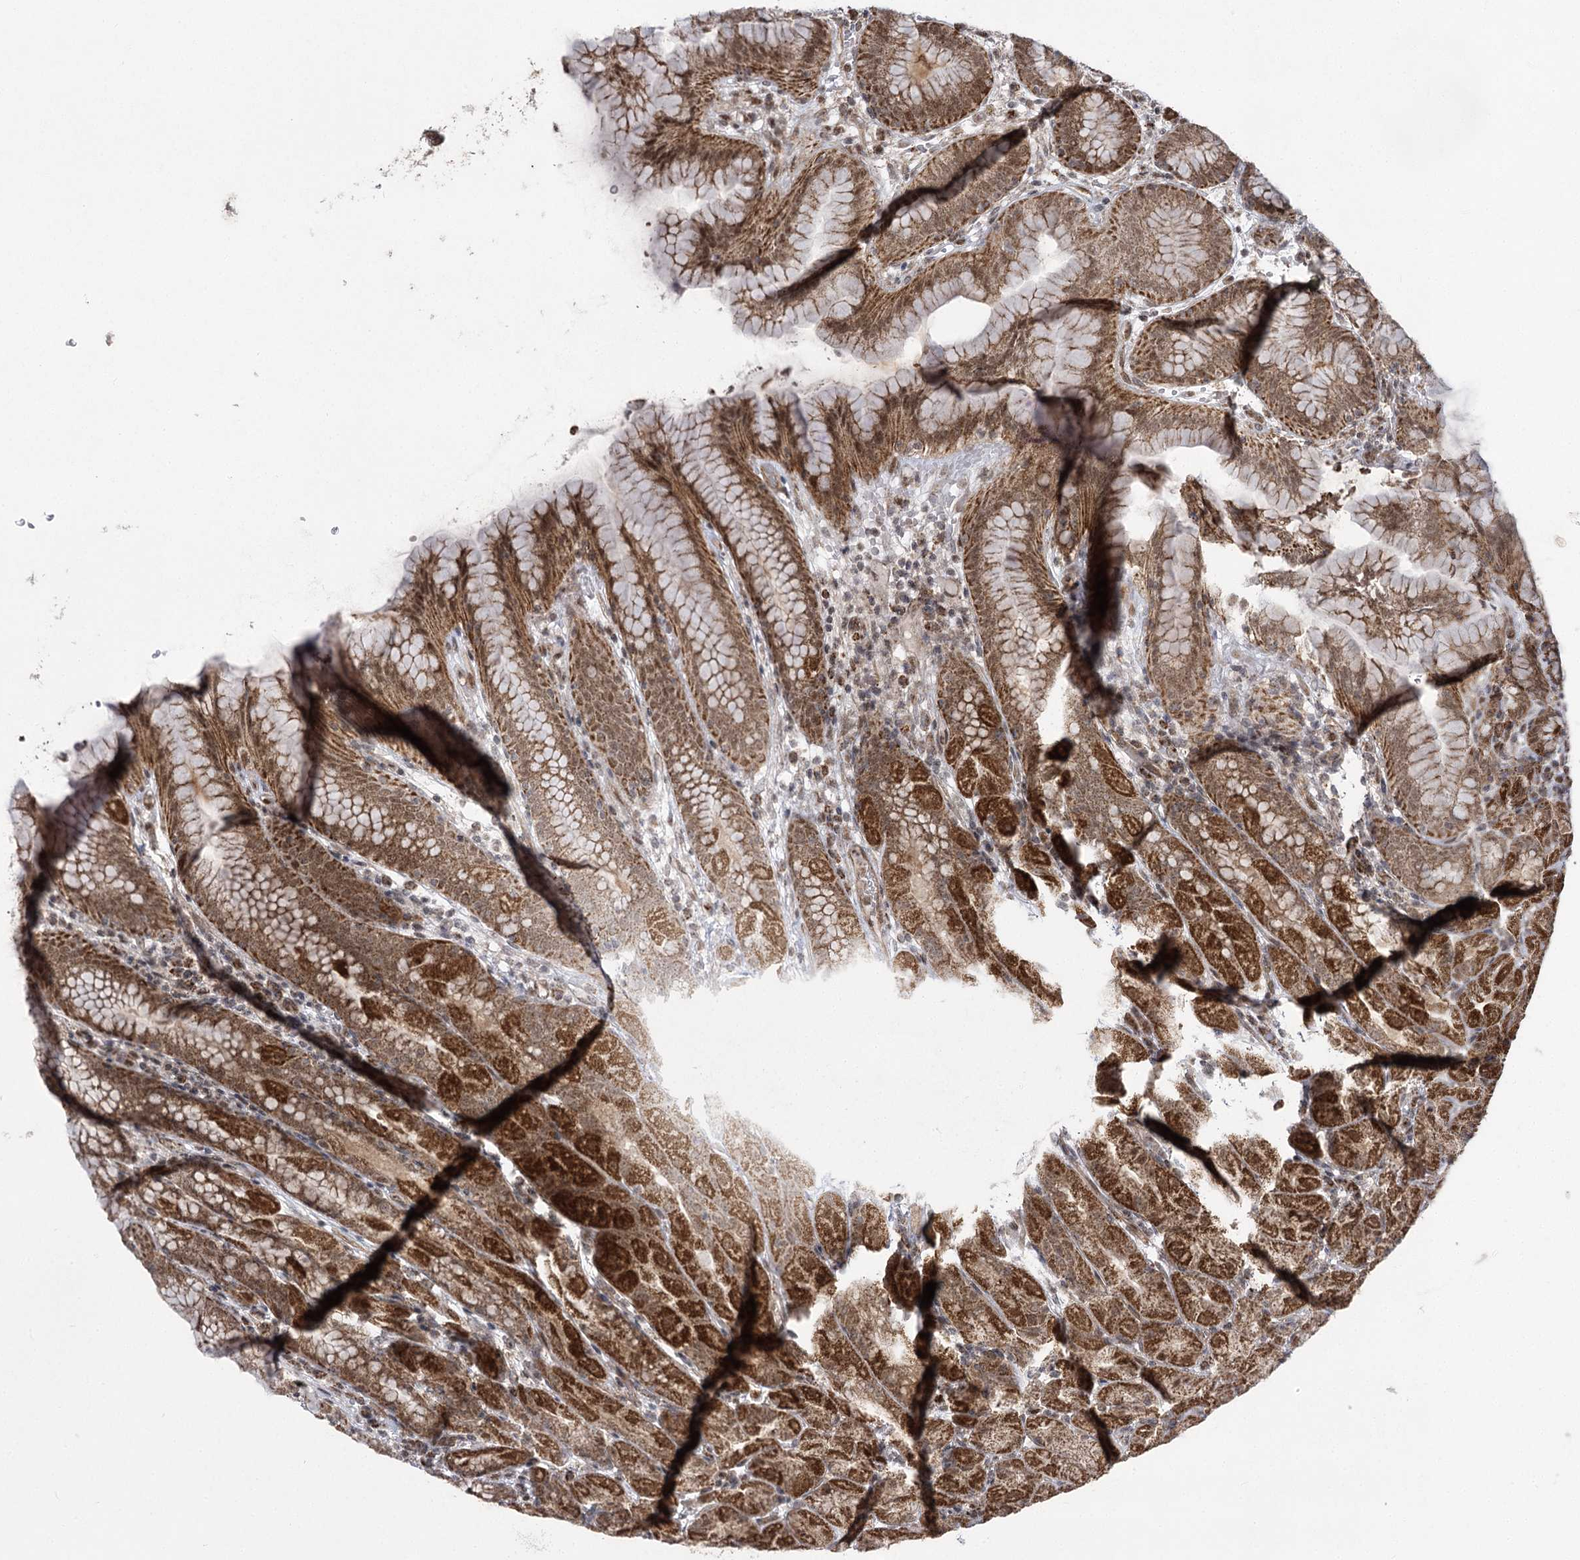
{"staining": {"intensity": "strong", "quantity": ">75%", "location": "cytoplasmic/membranous,nuclear"}, "tissue": "stomach", "cell_type": "Glandular cells", "image_type": "normal", "snomed": [{"axis": "morphology", "description": "Normal tissue, NOS"}, {"axis": "topography", "description": "Stomach"}], "caption": "Strong cytoplasmic/membranous,nuclear staining is appreciated in about >75% of glandular cells in normal stomach. Immunohistochemistry stains the protein of interest in brown and the nuclei are stained blue.", "gene": "SLC4A1AP", "patient": {"sex": "female", "age": 79}}